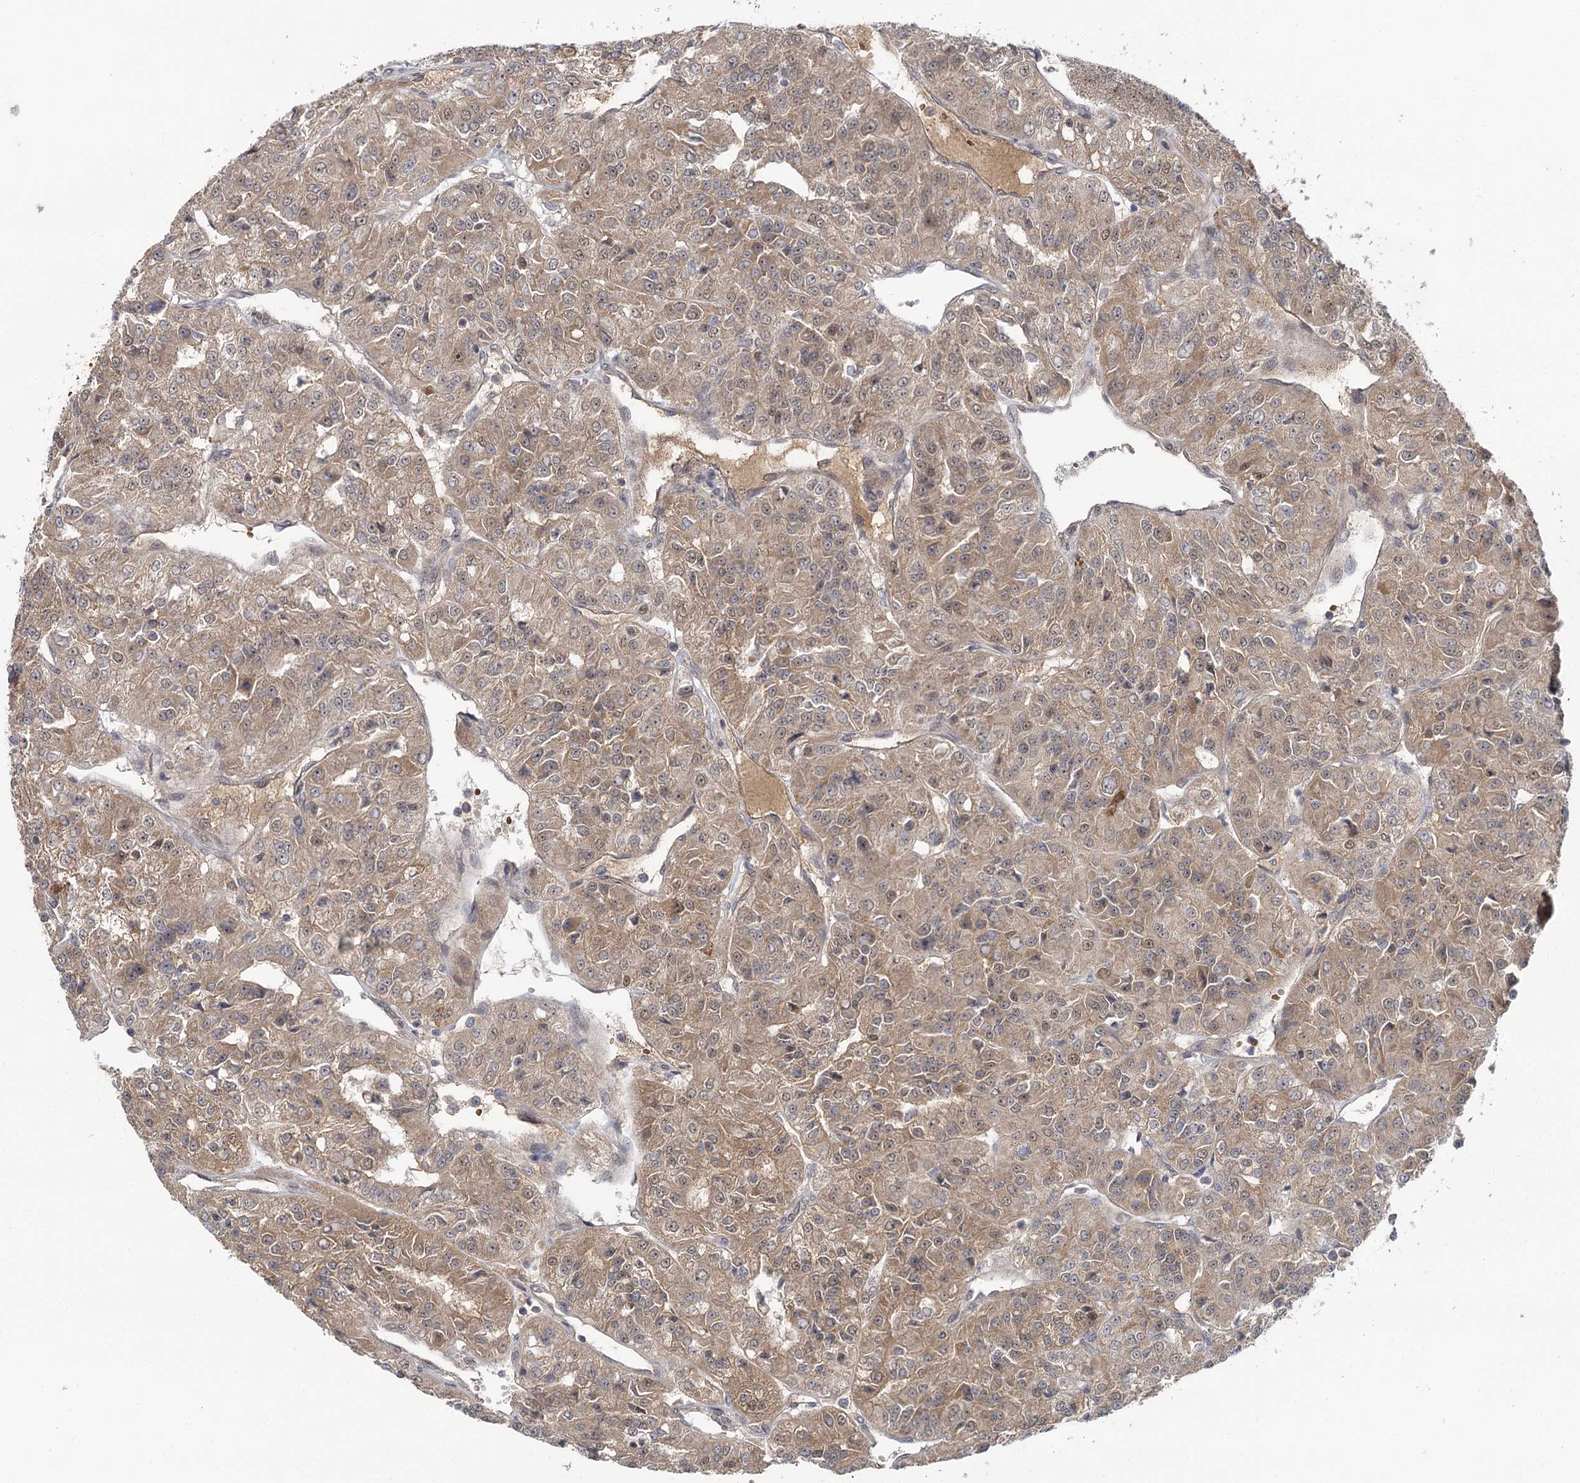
{"staining": {"intensity": "moderate", "quantity": ">75%", "location": "cytoplasmic/membranous"}, "tissue": "renal cancer", "cell_type": "Tumor cells", "image_type": "cancer", "snomed": [{"axis": "morphology", "description": "Adenocarcinoma, NOS"}, {"axis": "topography", "description": "Kidney"}], "caption": "Immunohistochemical staining of human adenocarcinoma (renal) displays medium levels of moderate cytoplasmic/membranous protein expression in approximately >75% of tumor cells.", "gene": "MSANTD2", "patient": {"sex": "female", "age": 63}}